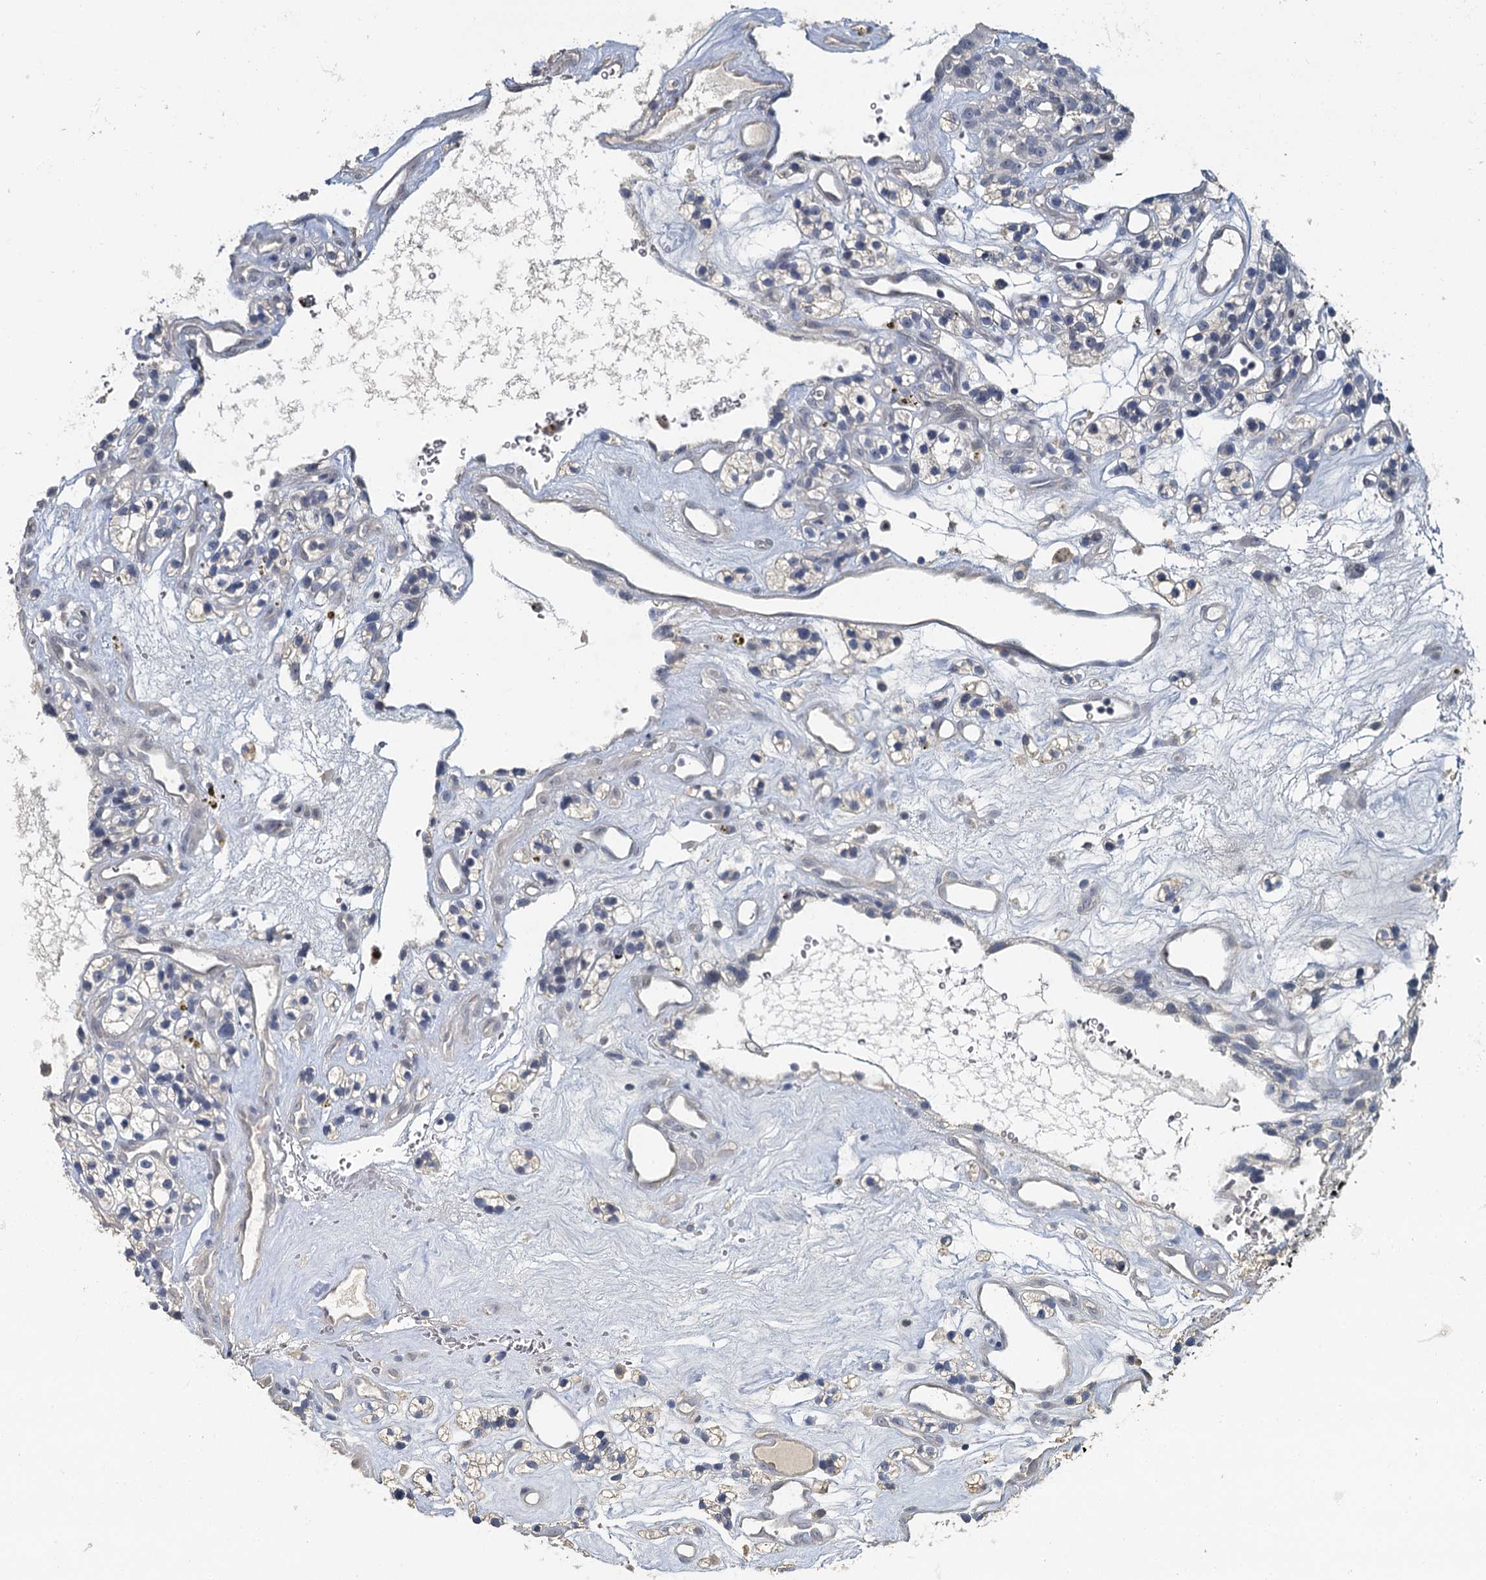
{"staining": {"intensity": "negative", "quantity": "none", "location": "none"}, "tissue": "renal cancer", "cell_type": "Tumor cells", "image_type": "cancer", "snomed": [{"axis": "morphology", "description": "Adenocarcinoma, NOS"}, {"axis": "topography", "description": "Kidney"}], "caption": "Immunohistochemistry of adenocarcinoma (renal) exhibits no positivity in tumor cells. (DAB IHC visualized using brightfield microscopy, high magnification).", "gene": "MUCL1", "patient": {"sex": "female", "age": 57}}